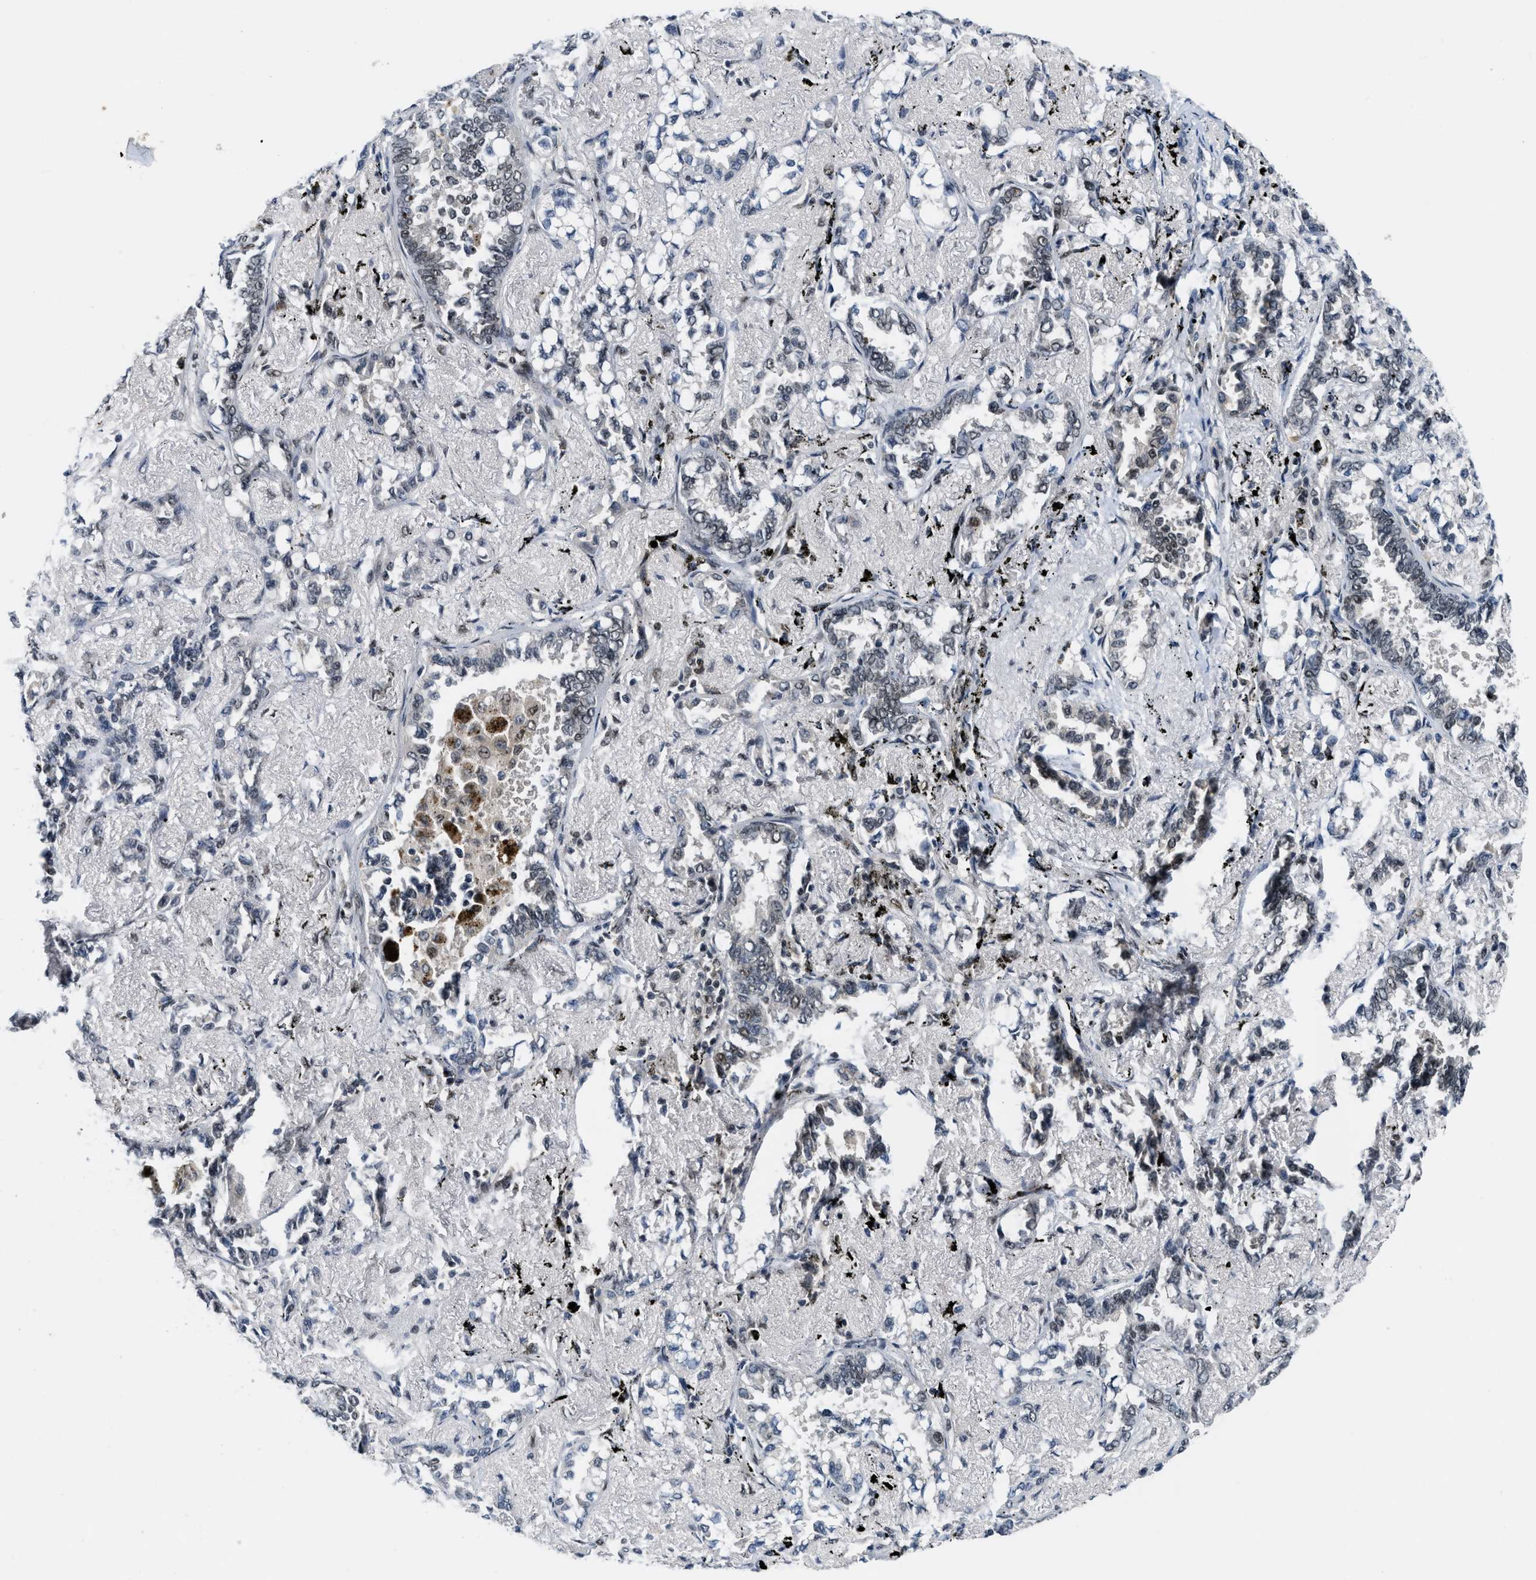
{"staining": {"intensity": "negative", "quantity": "none", "location": "none"}, "tissue": "lung cancer", "cell_type": "Tumor cells", "image_type": "cancer", "snomed": [{"axis": "morphology", "description": "Adenocarcinoma, NOS"}, {"axis": "topography", "description": "Lung"}], "caption": "IHC image of neoplastic tissue: lung adenocarcinoma stained with DAB reveals no significant protein staining in tumor cells.", "gene": "NCOA1", "patient": {"sex": "male", "age": 59}}